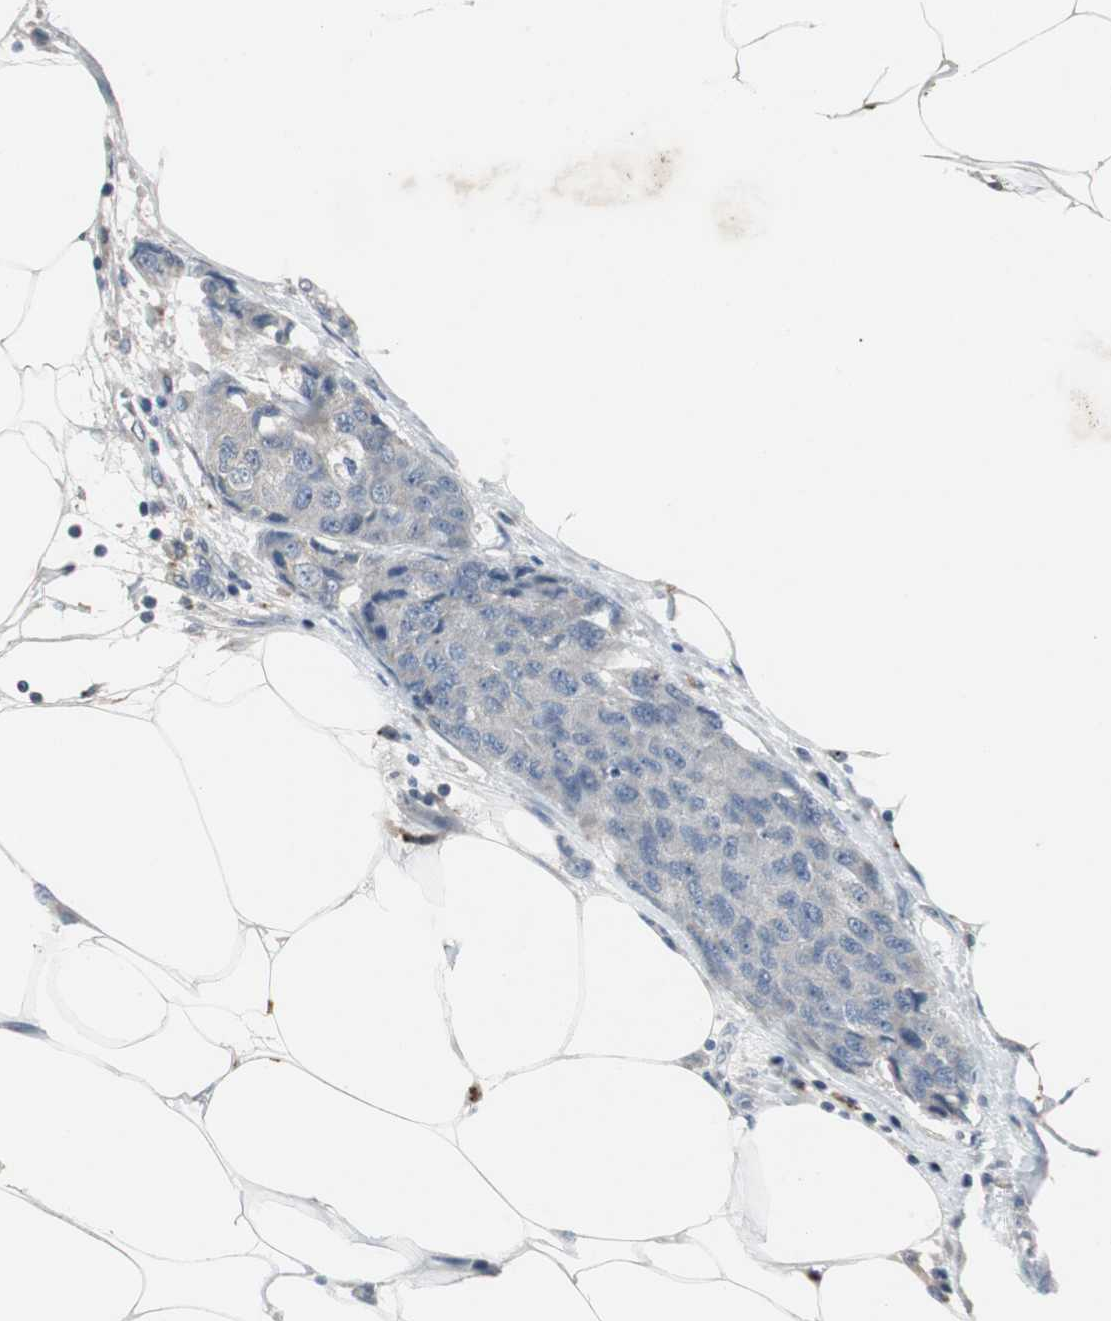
{"staining": {"intensity": "negative", "quantity": "none", "location": "none"}, "tissue": "breast cancer", "cell_type": "Tumor cells", "image_type": "cancer", "snomed": [{"axis": "morphology", "description": "Duct carcinoma"}, {"axis": "topography", "description": "Breast"}], "caption": "The histopathology image shows no staining of tumor cells in breast cancer.", "gene": "PCYT1B", "patient": {"sex": "female", "age": 80}}